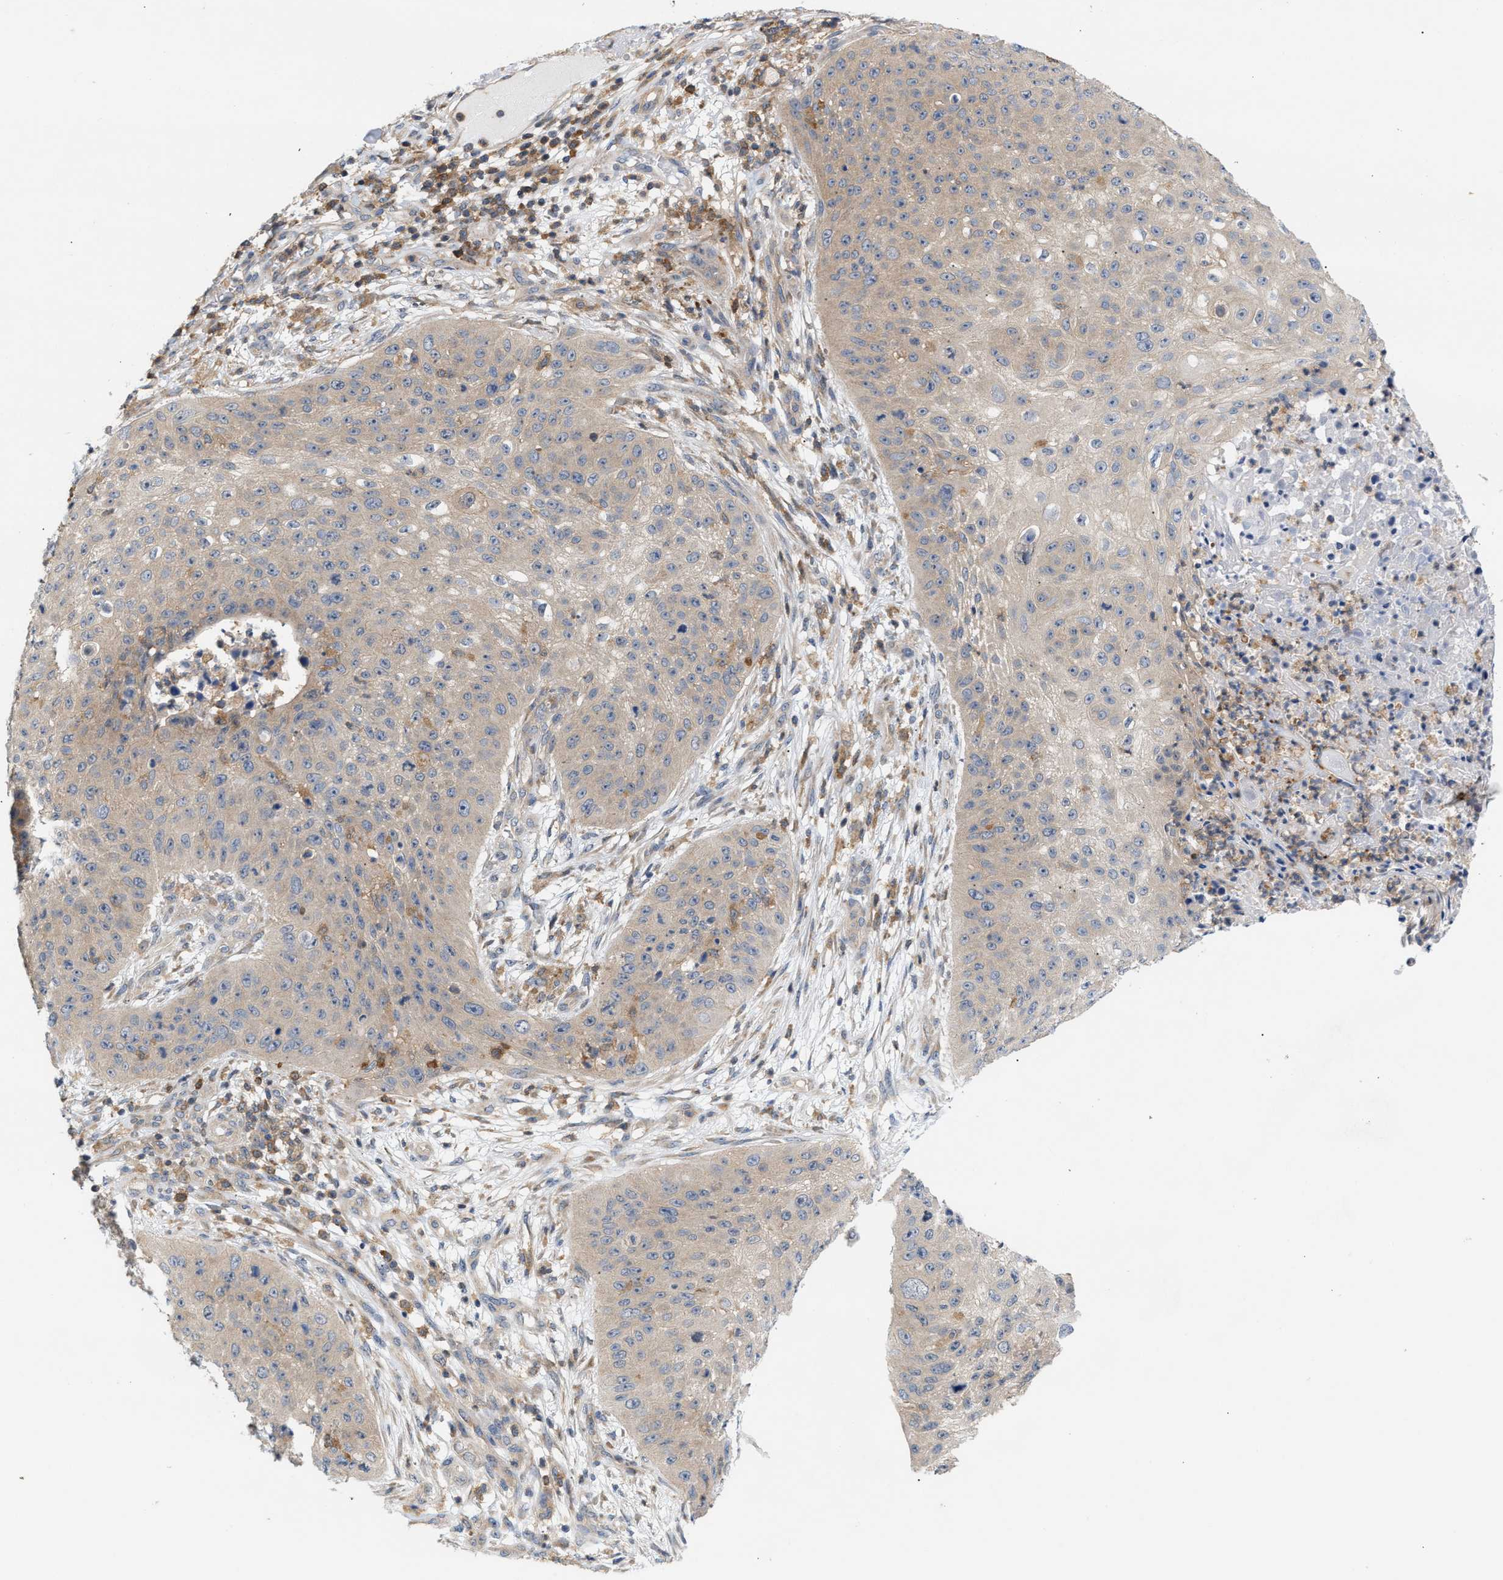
{"staining": {"intensity": "weak", "quantity": "25%-75%", "location": "cytoplasmic/membranous"}, "tissue": "skin cancer", "cell_type": "Tumor cells", "image_type": "cancer", "snomed": [{"axis": "morphology", "description": "Squamous cell carcinoma, NOS"}, {"axis": "topography", "description": "Skin"}], "caption": "Protein expression analysis of human squamous cell carcinoma (skin) reveals weak cytoplasmic/membranous positivity in approximately 25%-75% of tumor cells.", "gene": "DBNL", "patient": {"sex": "female", "age": 80}}